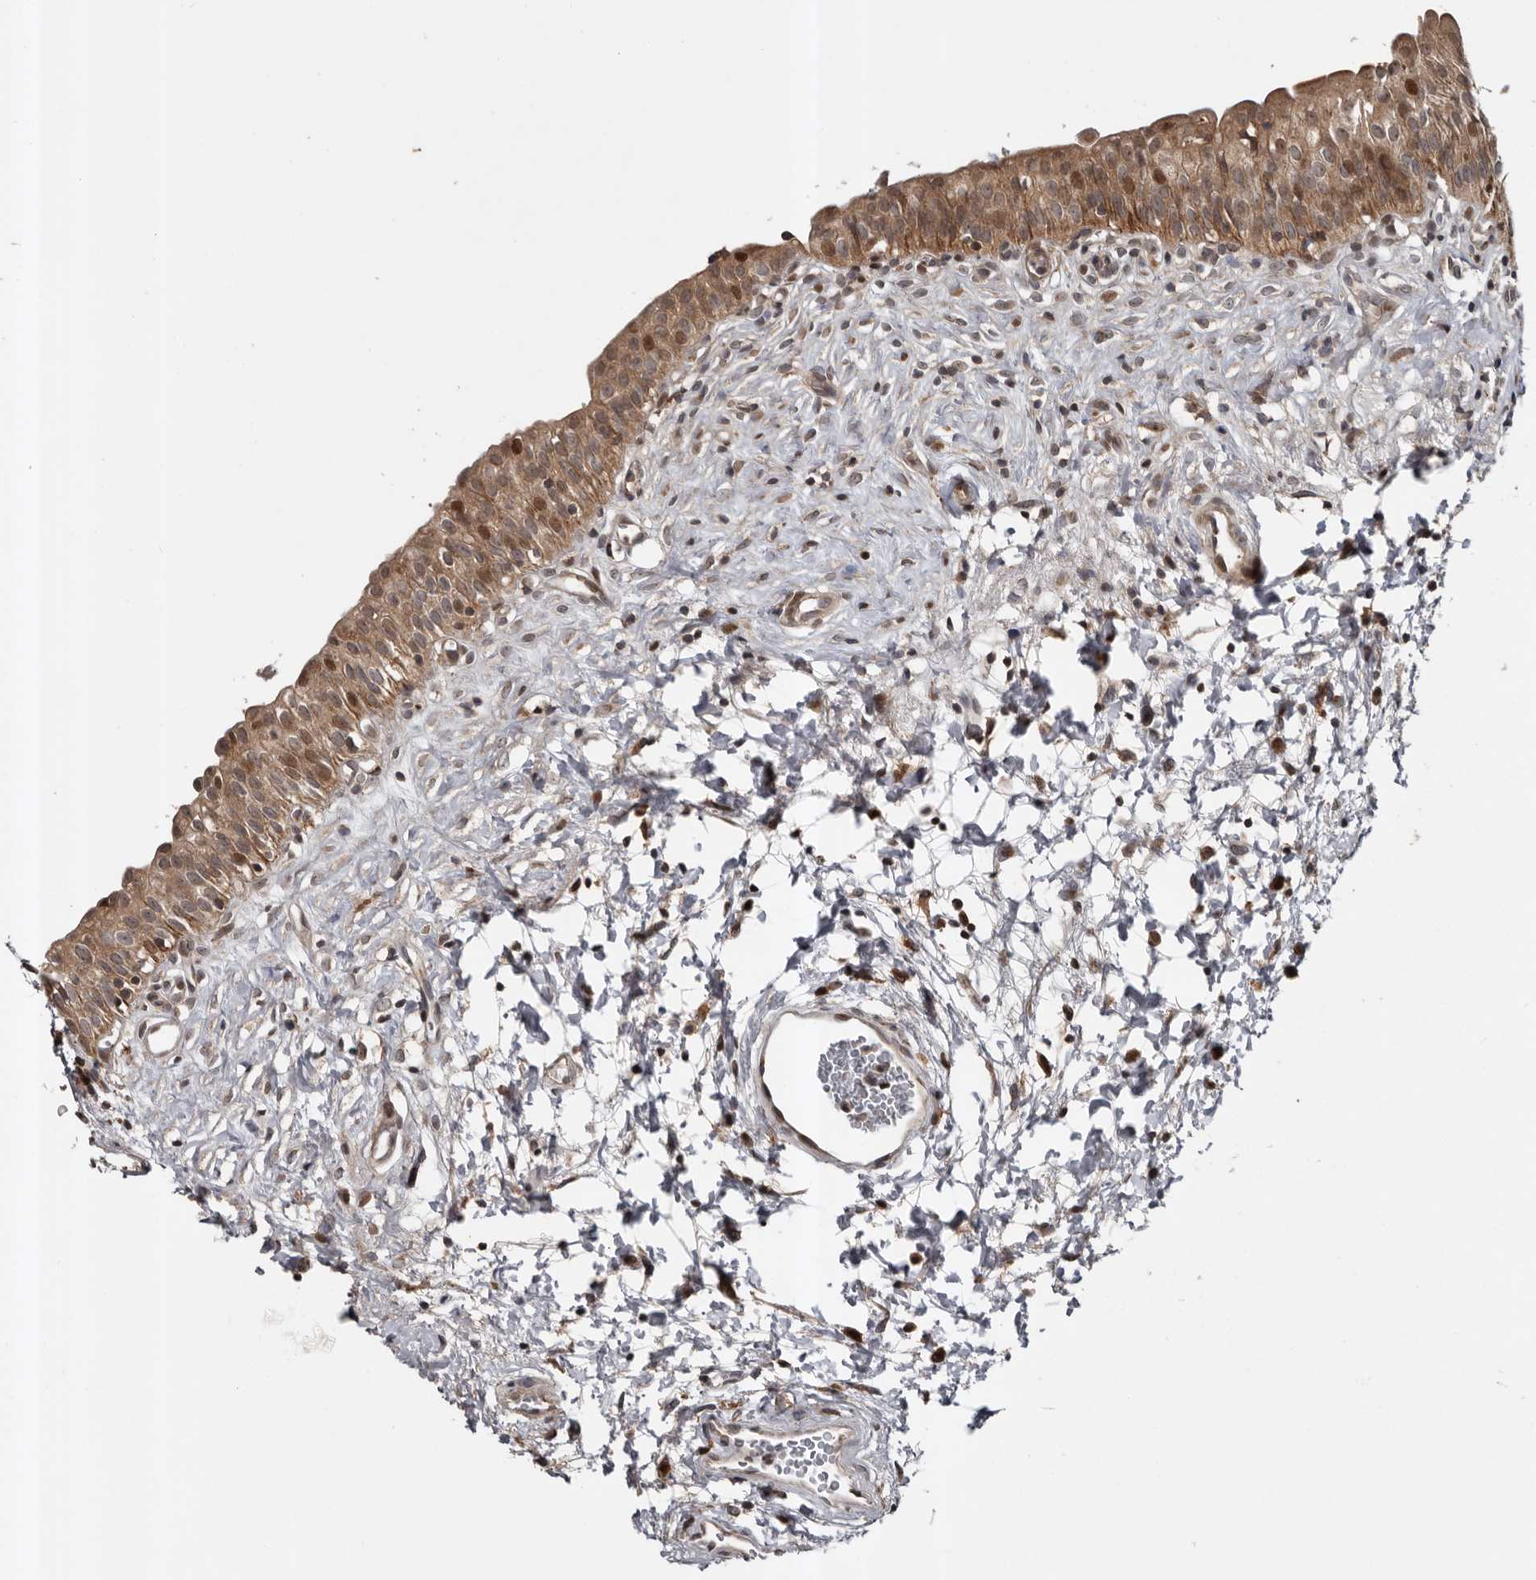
{"staining": {"intensity": "moderate", "quantity": ">75%", "location": "cytoplasmic/membranous,nuclear"}, "tissue": "urinary bladder", "cell_type": "Urothelial cells", "image_type": "normal", "snomed": [{"axis": "morphology", "description": "Normal tissue, NOS"}, {"axis": "topography", "description": "Urinary bladder"}], "caption": "About >75% of urothelial cells in normal human urinary bladder reveal moderate cytoplasmic/membranous,nuclear protein positivity as visualized by brown immunohistochemical staining.", "gene": "CCDC190", "patient": {"sex": "male", "age": 51}}